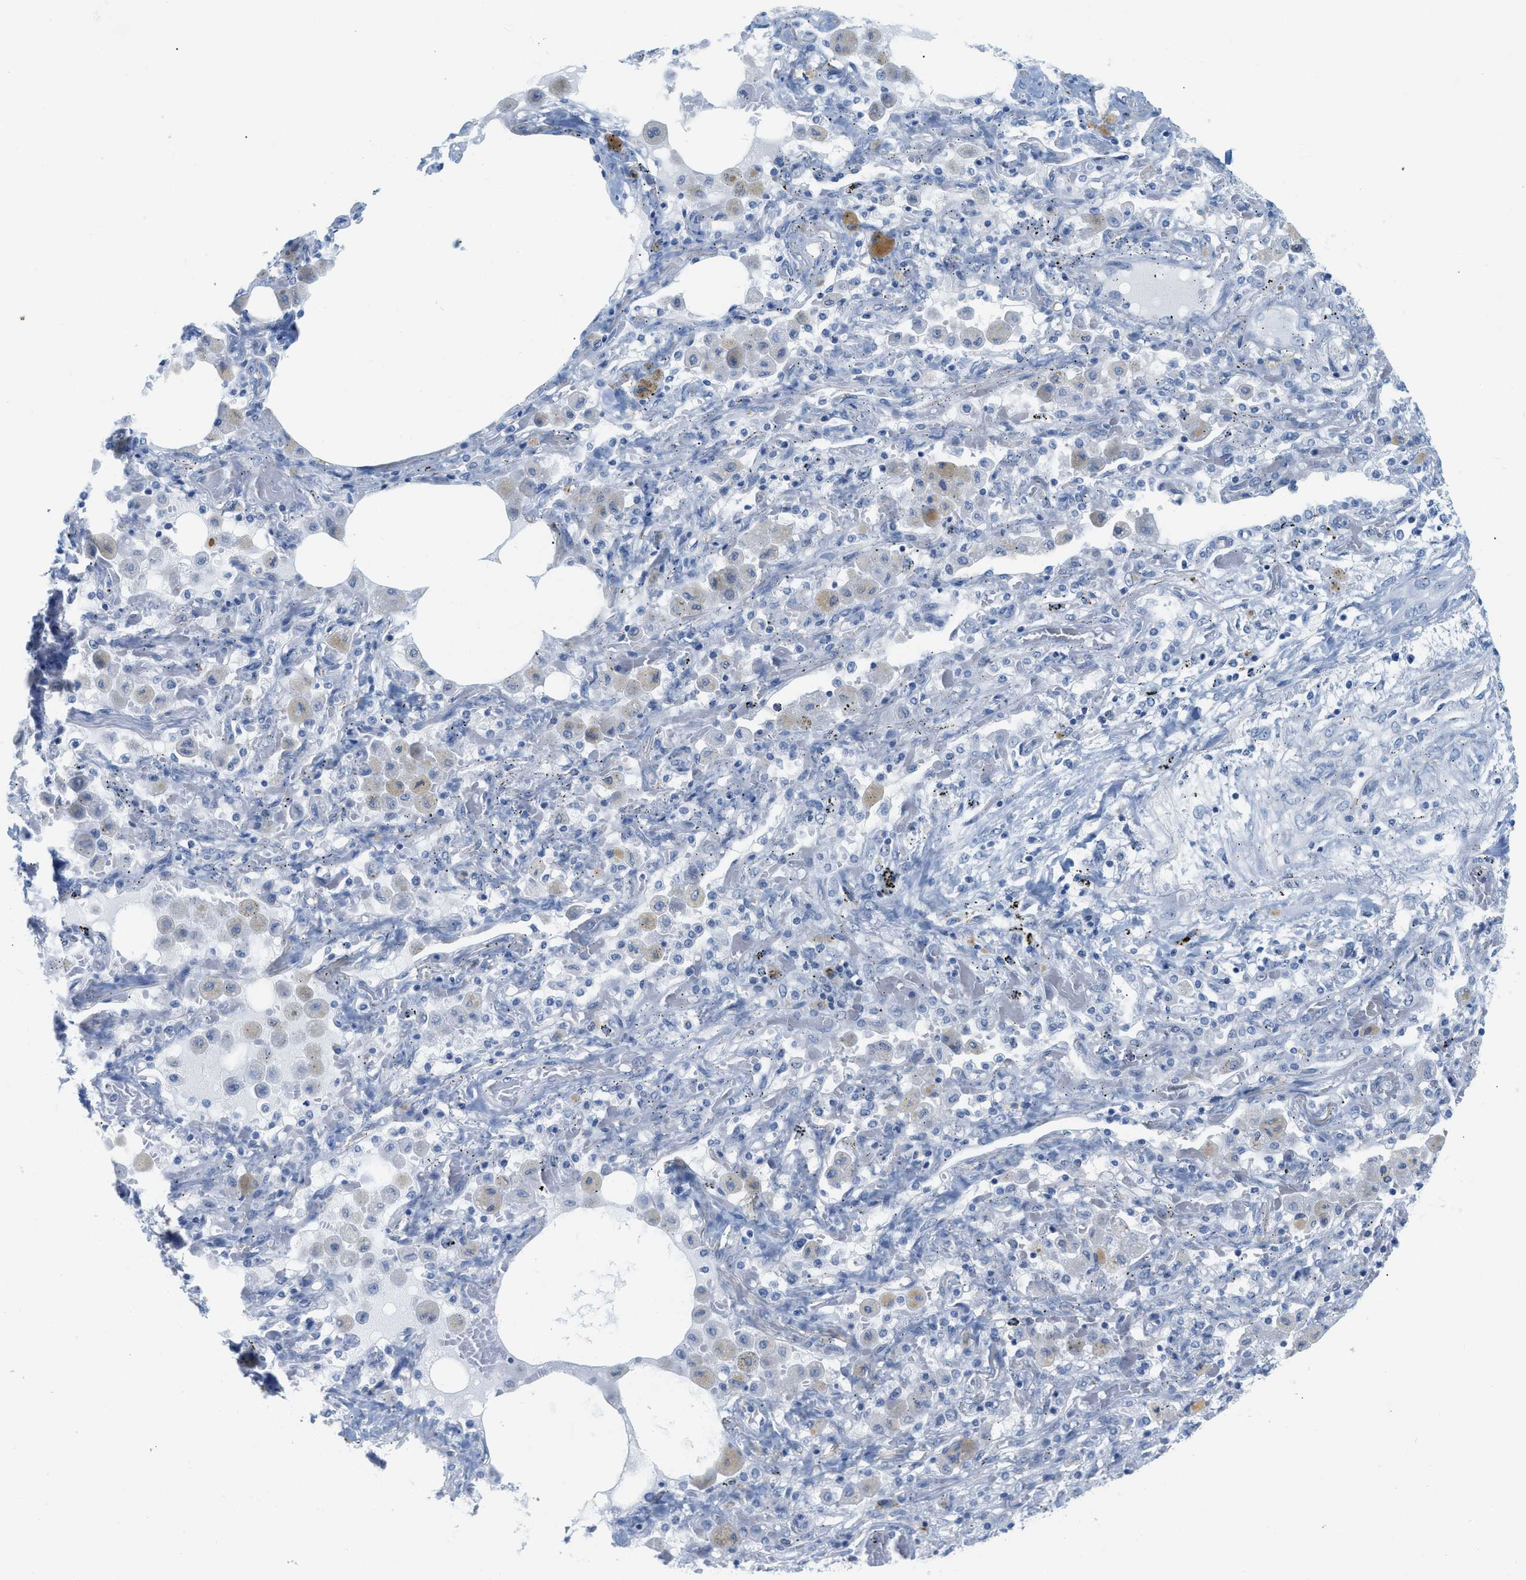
{"staining": {"intensity": "negative", "quantity": "none", "location": "none"}, "tissue": "lung cancer", "cell_type": "Tumor cells", "image_type": "cancer", "snomed": [{"axis": "morphology", "description": "Squamous cell carcinoma, NOS"}, {"axis": "topography", "description": "Lung"}], "caption": "The image exhibits no staining of tumor cells in lung cancer.", "gene": "HLTF", "patient": {"sex": "female", "age": 47}}